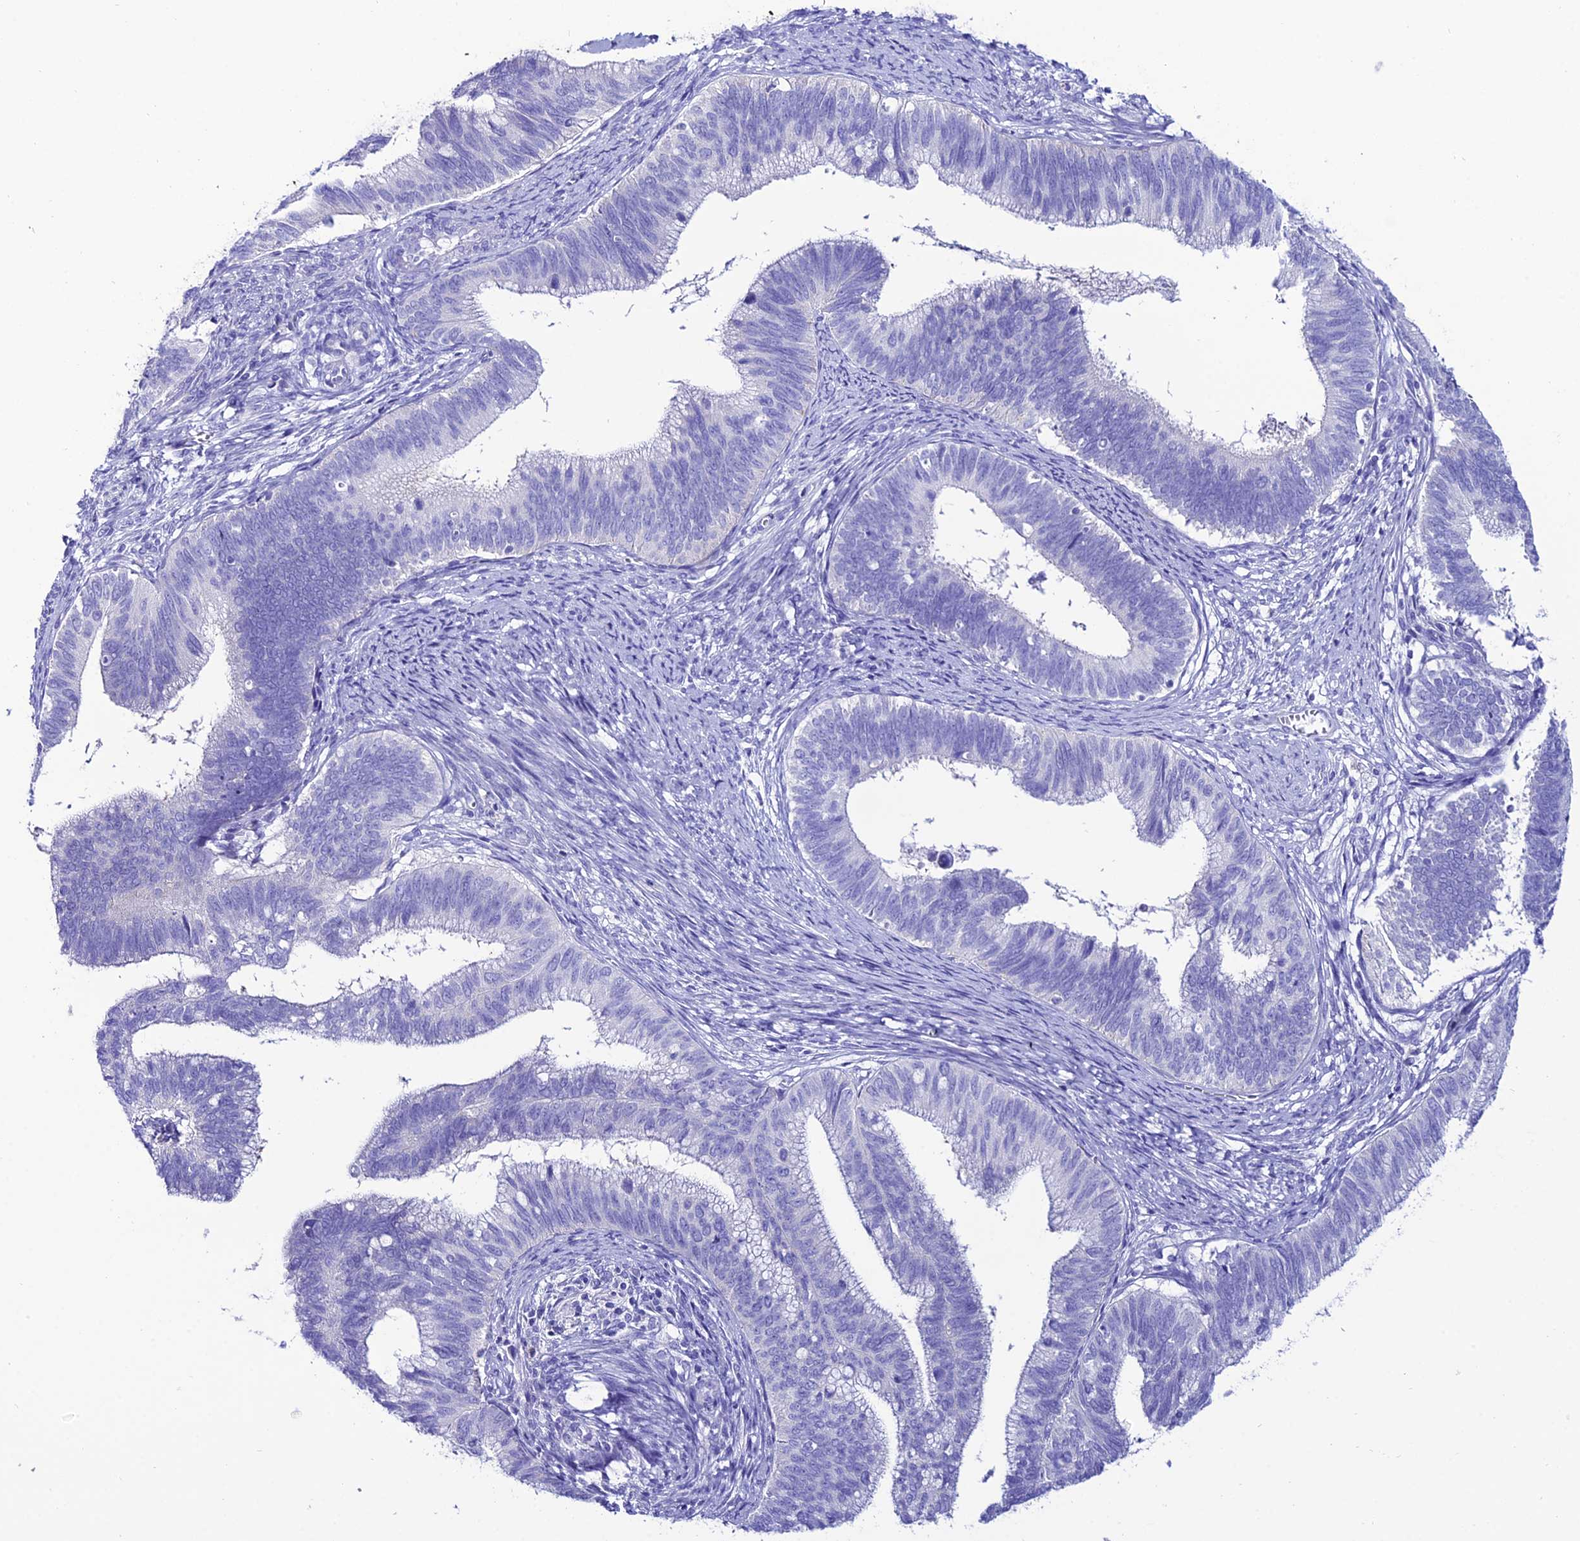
{"staining": {"intensity": "negative", "quantity": "none", "location": "none"}, "tissue": "cervical cancer", "cell_type": "Tumor cells", "image_type": "cancer", "snomed": [{"axis": "morphology", "description": "Adenocarcinoma, NOS"}, {"axis": "topography", "description": "Cervix"}], "caption": "Immunohistochemical staining of cervical cancer (adenocarcinoma) exhibits no significant expression in tumor cells.", "gene": "OR4D5", "patient": {"sex": "female", "age": 42}}